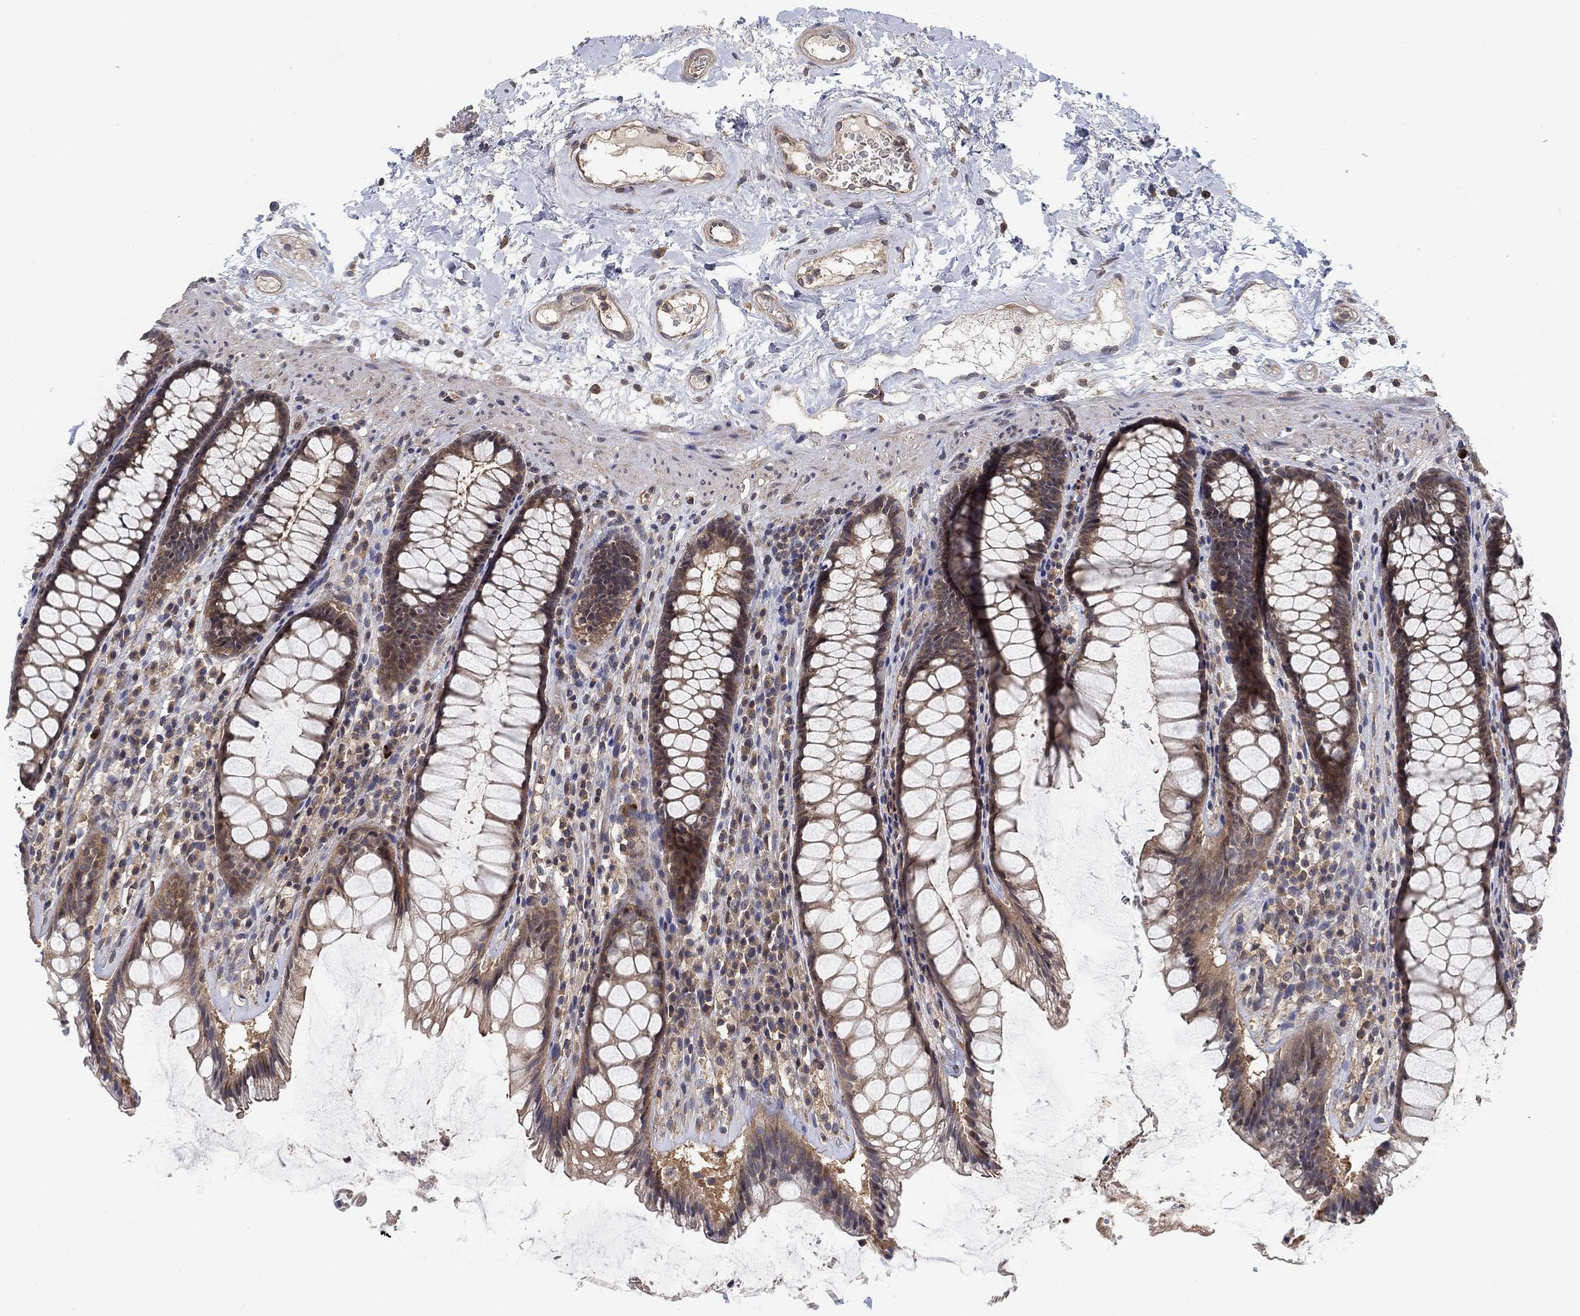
{"staining": {"intensity": "weak", "quantity": "25%-75%", "location": "cytoplasmic/membranous"}, "tissue": "rectum", "cell_type": "Glandular cells", "image_type": "normal", "snomed": [{"axis": "morphology", "description": "Normal tissue, NOS"}, {"axis": "topography", "description": "Rectum"}], "caption": "Protein staining by immunohistochemistry (IHC) reveals weak cytoplasmic/membranous expression in approximately 25%-75% of glandular cells in benign rectum.", "gene": "CCDC43", "patient": {"sex": "male", "age": 72}}